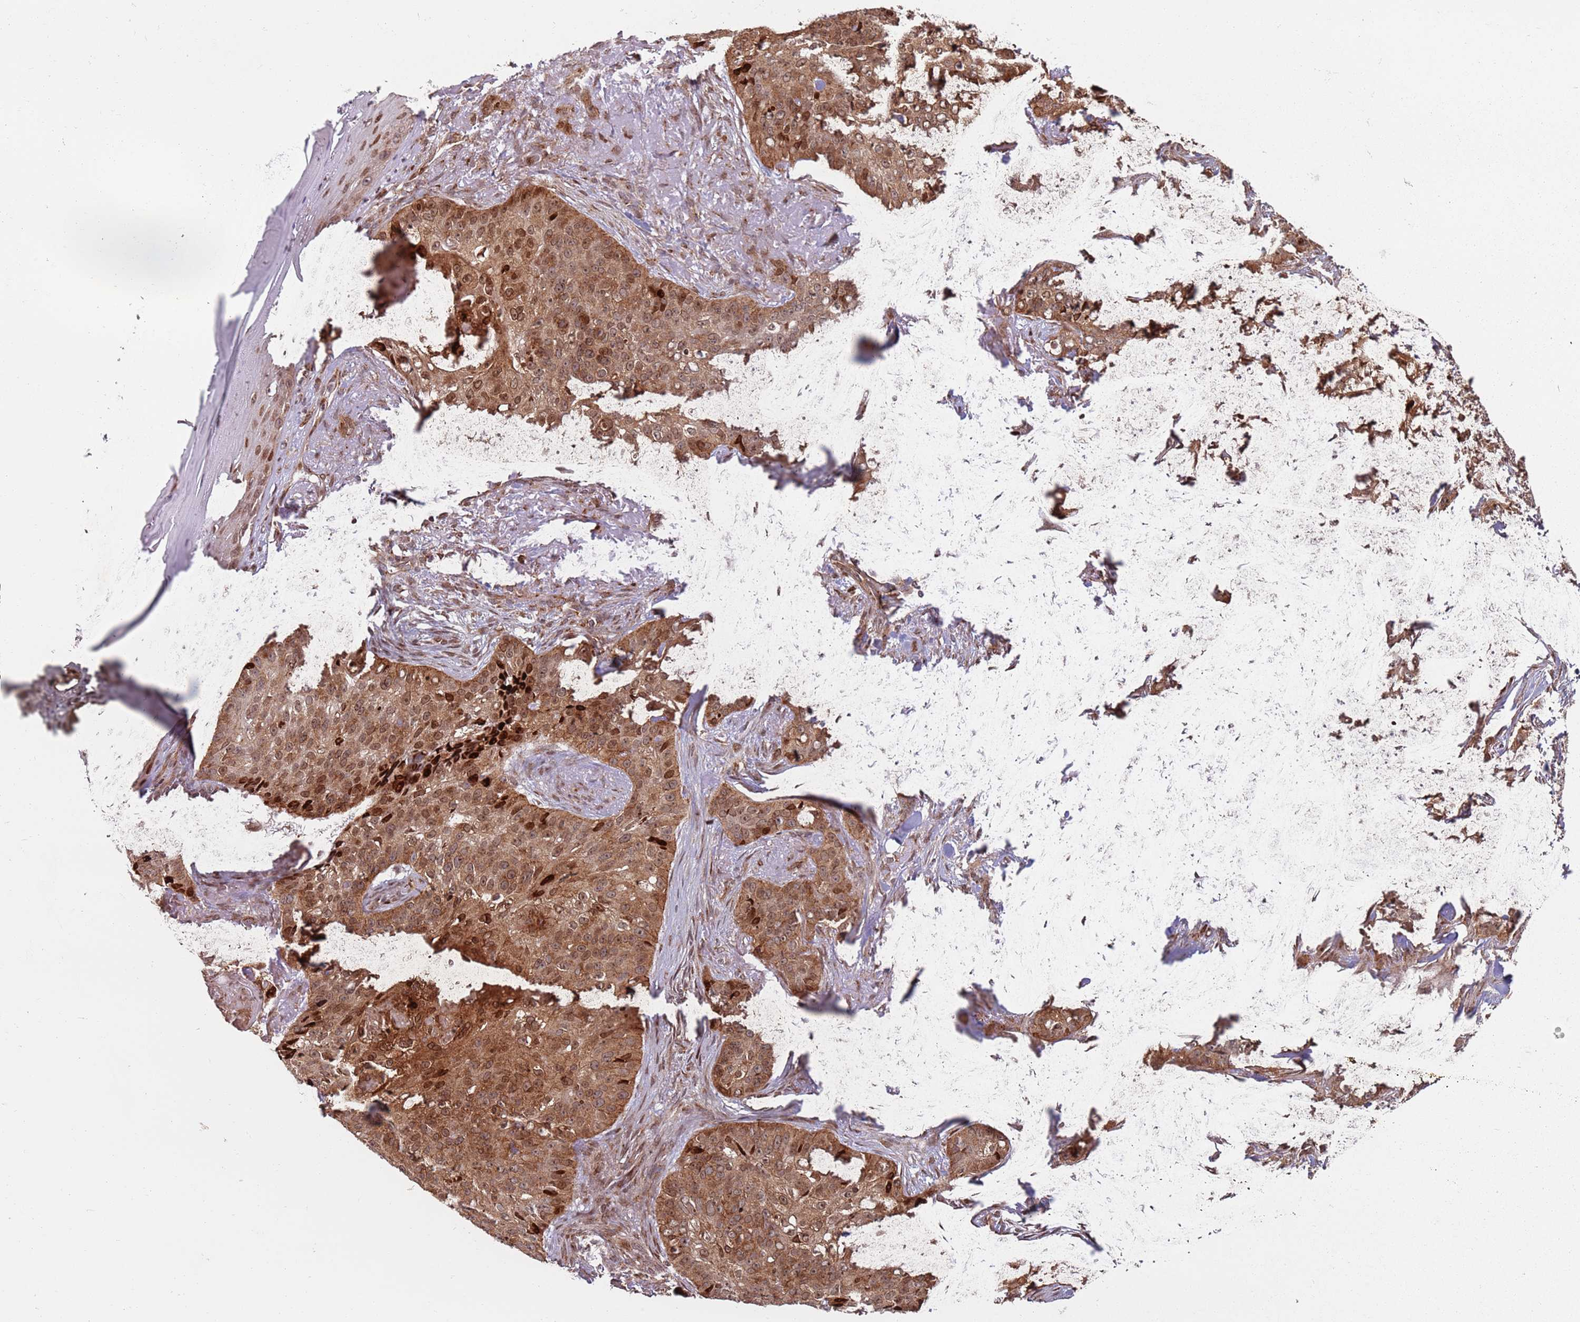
{"staining": {"intensity": "strong", "quantity": ">75%", "location": "cytoplasmic/membranous,nuclear"}, "tissue": "skin cancer", "cell_type": "Tumor cells", "image_type": "cancer", "snomed": [{"axis": "morphology", "description": "Basal cell carcinoma"}, {"axis": "topography", "description": "Skin"}], "caption": "Strong cytoplasmic/membranous and nuclear positivity for a protein is identified in about >75% of tumor cells of basal cell carcinoma (skin) using immunohistochemistry.", "gene": "HNRNPLL", "patient": {"sex": "female", "age": 92}}